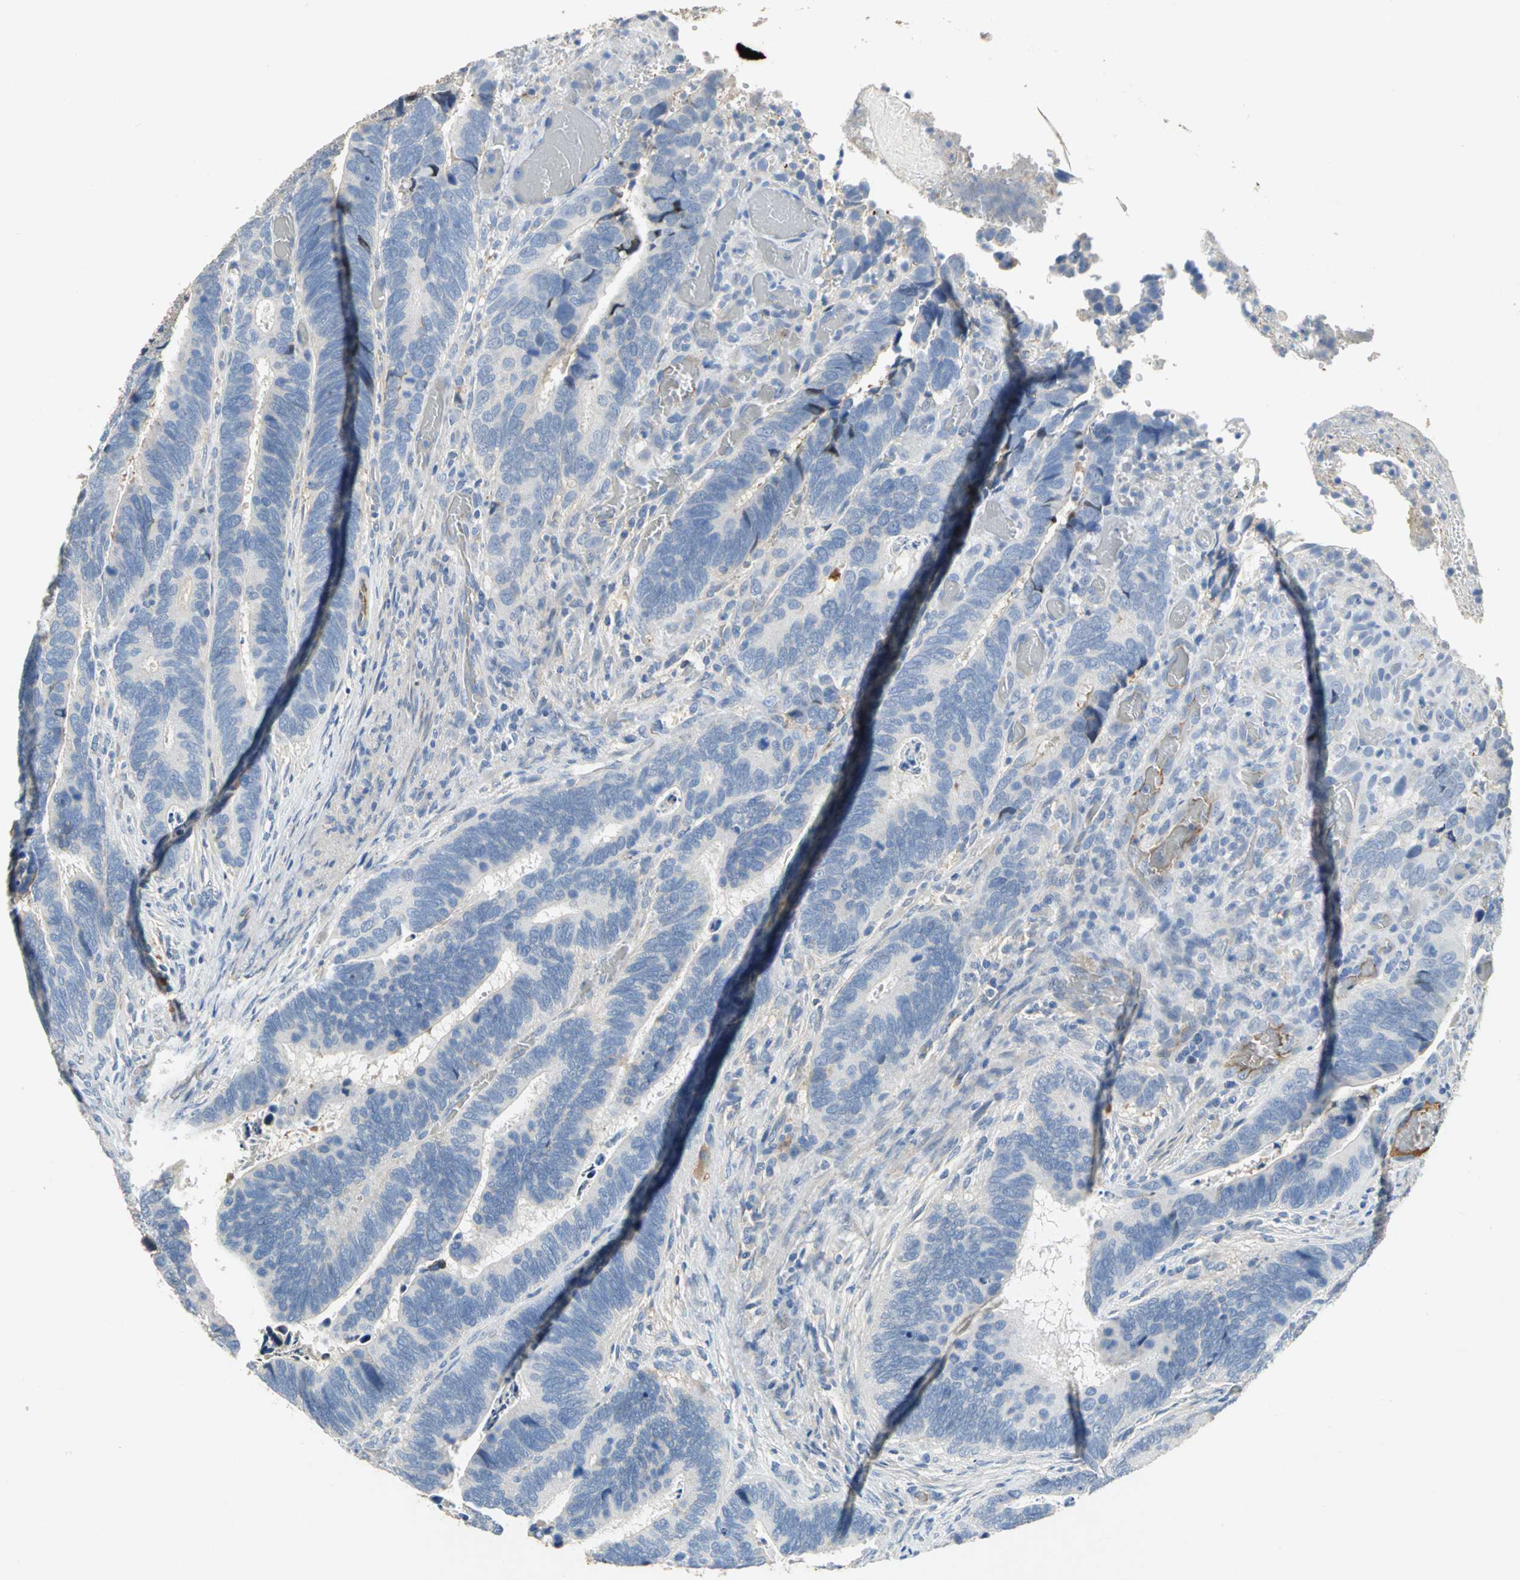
{"staining": {"intensity": "negative", "quantity": "none", "location": "none"}, "tissue": "colorectal cancer", "cell_type": "Tumor cells", "image_type": "cancer", "snomed": [{"axis": "morphology", "description": "Adenocarcinoma, NOS"}, {"axis": "topography", "description": "Colon"}], "caption": "Immunohistochemistry histopathology image of human adenocarcinoma (colorectal) stained for a protein (brown), which shows no staining in tumor cells.", "gene": "GYG2", "patient": {"sex": "male", "age": 72}}